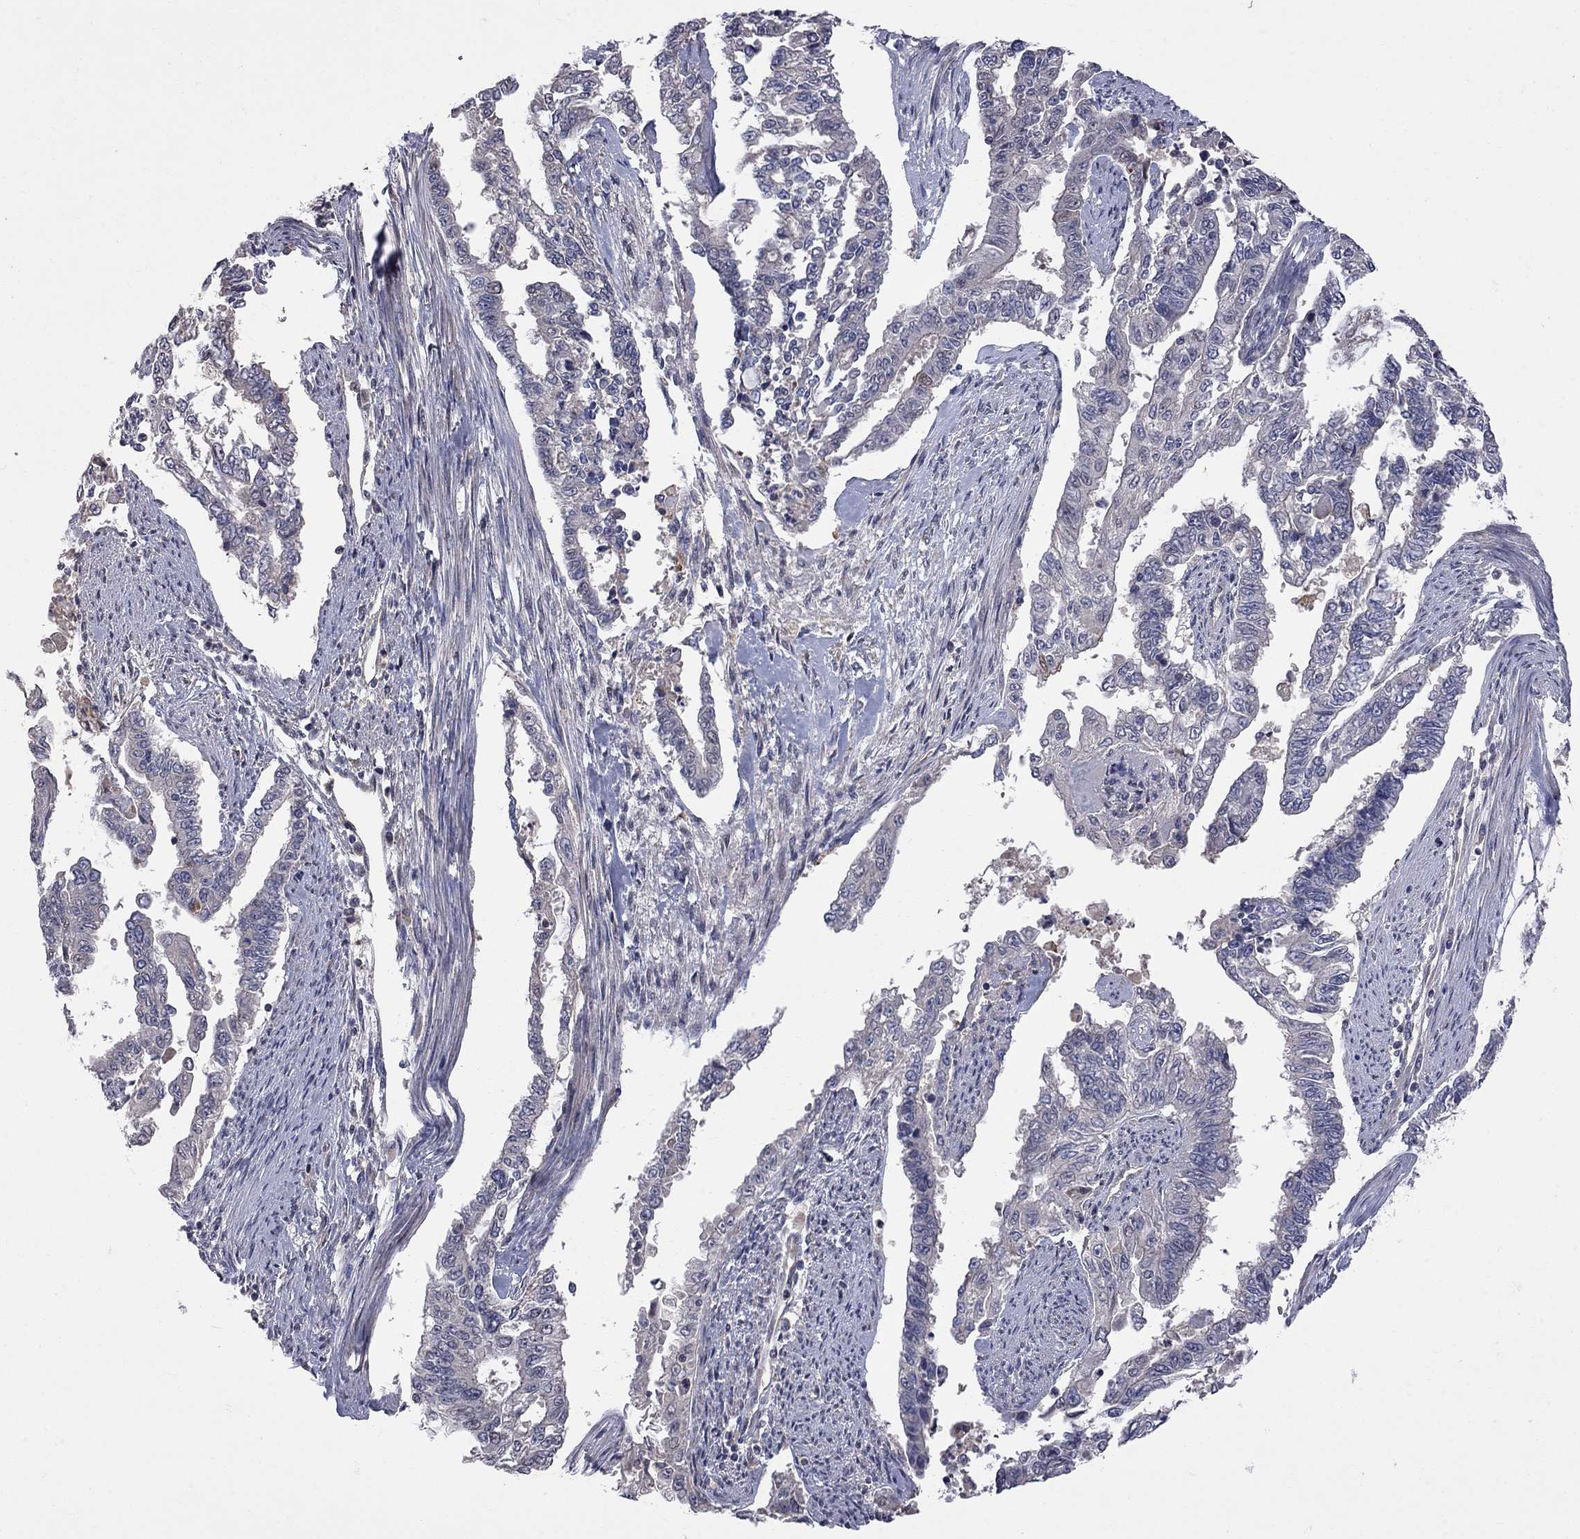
{"staining": {"intensity": "negative", "quantity": "none", "location": "none"}, "tissue": "endometrial cancer", "cell_type": "Tumor cells", "image_type": "cancer", "snomed": [{"axis": "morphology", "description": "Adenocarcinoma, NOS"}, {"axis": "topography", "description": "Uterus"}], "caption": "High magnification brightfield microscopy of adenocarcinoma (endometrial) stained with DAB (brown) and counterstained with hematoxylin (blue): tumor cells show no significant expression. The staining is performed using DAB brown chromogen with nuclei counter-stained in using hematoxylin.", "gene": "ABI3", "patient": {"sex": "female", "age": 59}}